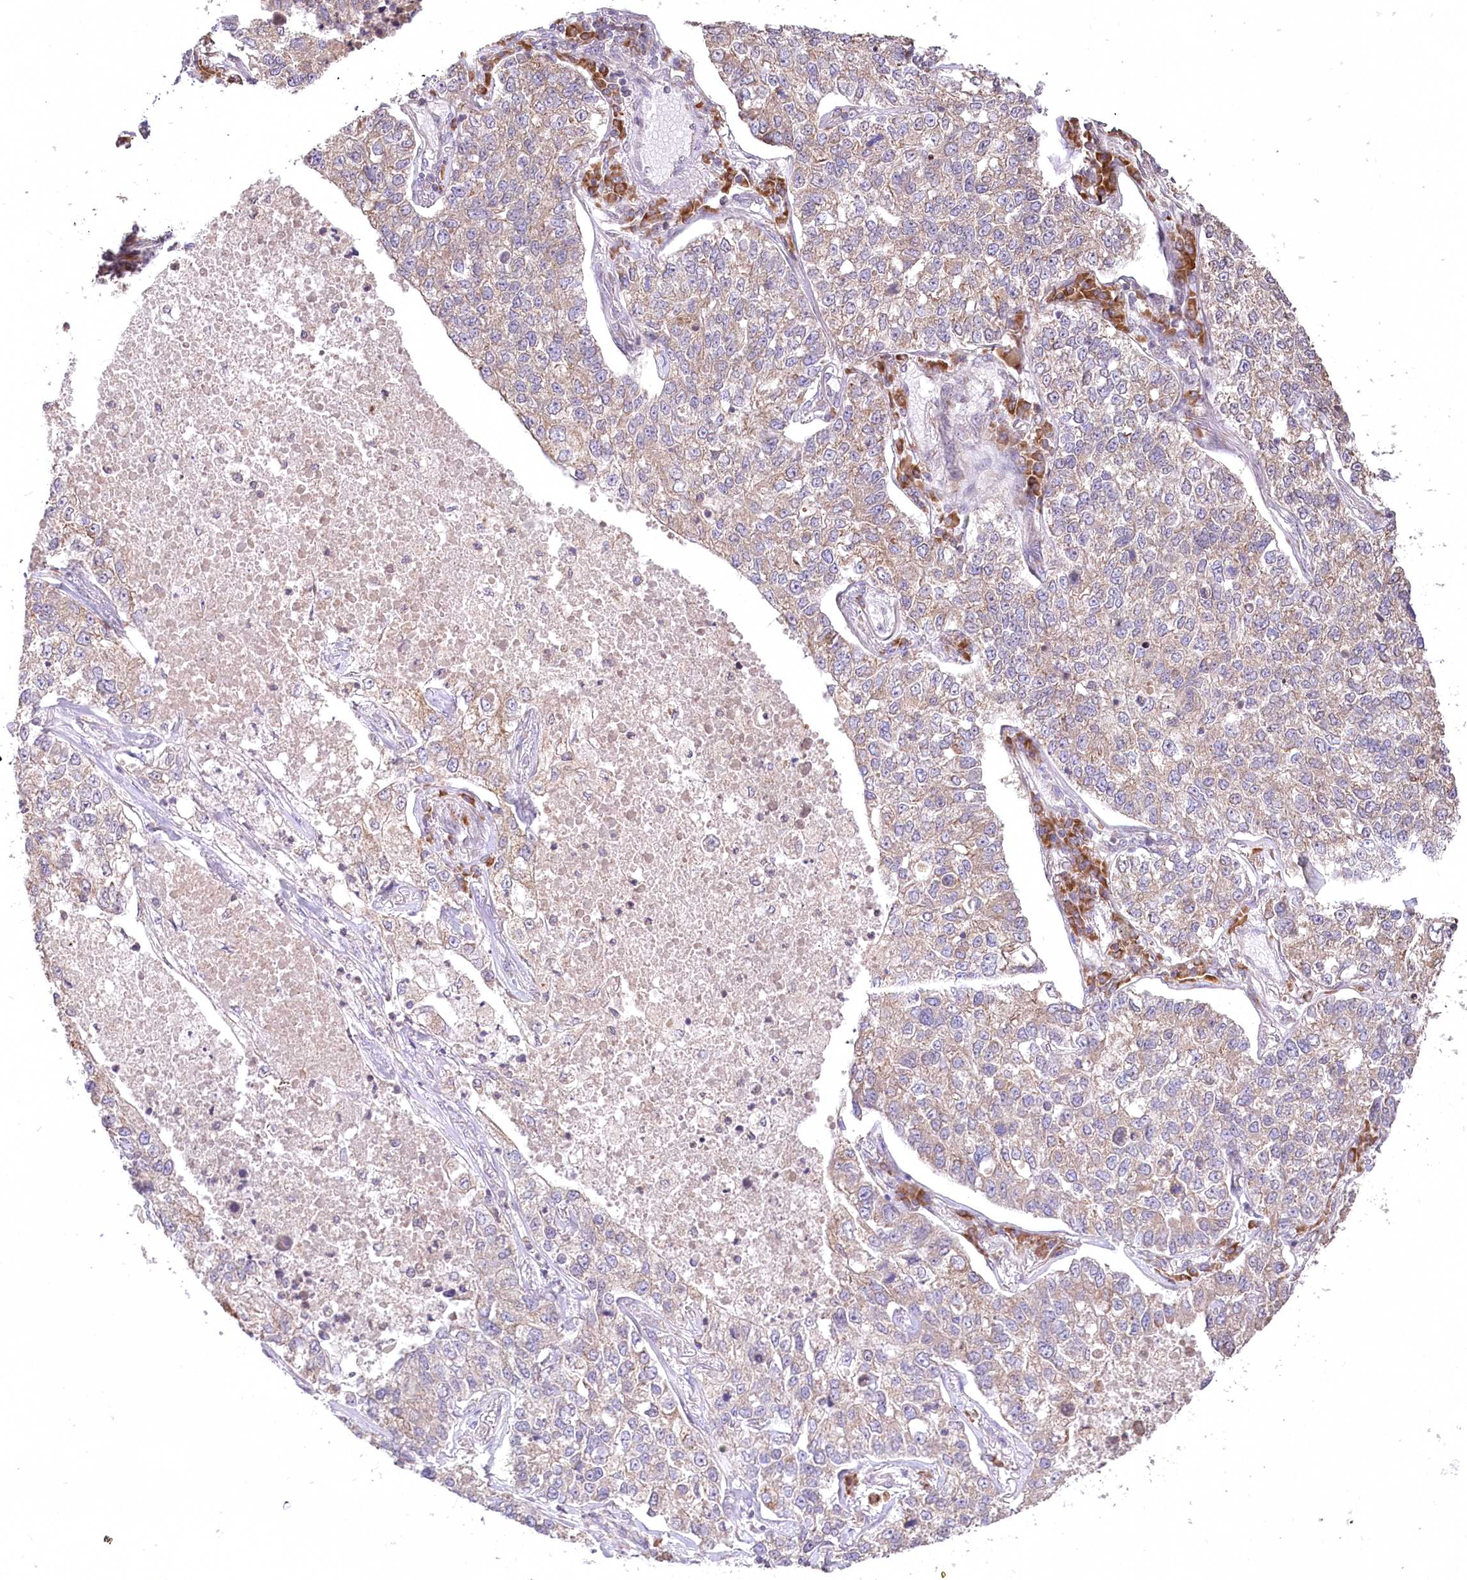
{"staining": {"intensity": "weak", "quantity": ">75%", "location": "cytoplasmic/membranous"}, "tissue": "lung cancer", "cell_type": "Tumor cells", "image_type": "cancer", "snomed": [{"axis": "morphology", "description": "Adenocarcinoma, NOS"}, {"axis": "topography", "description": "Lung"}], "caption": "Immunohistochemical staining of human lung adenocarcinoma demonstrates weak cytoplasmic/membranous protein staining in approximately >75% of tumor cells.", "gene": "STT3B", "patient": {"sex": "male", "age": 49}}